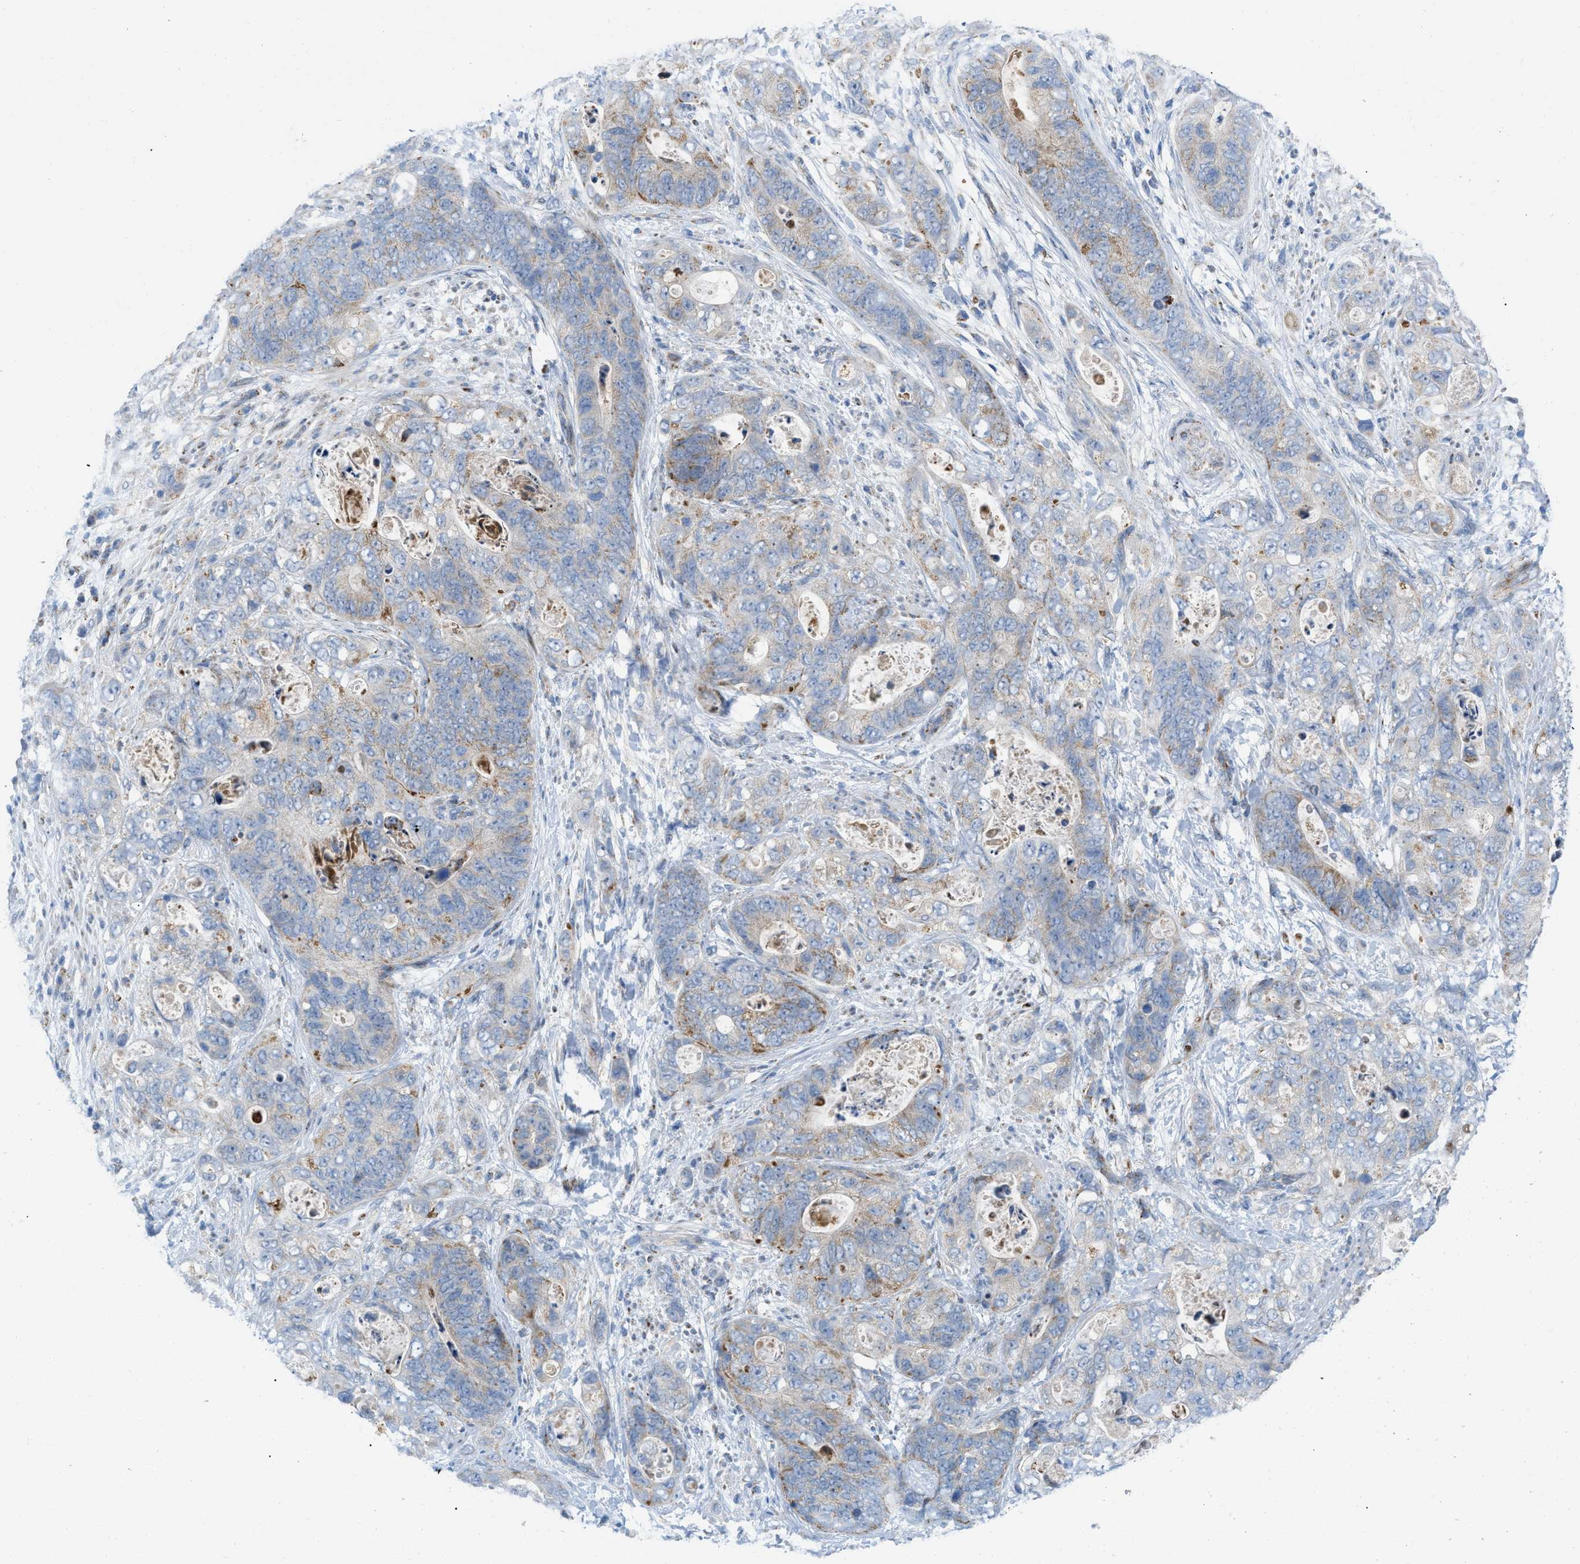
{"staining": {"intensity": "weak", "quantity": "25%-75%", "location": "cytoplasmic/membranous"}, "tissue": "stomach cancer", "cell_type": "Tumor cells", "image_type": "cancer", "snomed": [{"axis": "morphology", "description": "Adenocarcinoma, NOS"}, {"axis": "topography", "description": "Stomach"}], "caption": "Stomach adenocarcinoma was stained to show a protein in brown. There is low levels of weak cytoplasmic/membranous expression in approximately 25%-75% of tumor cells.", "gene": "RBBP9", "patient": {"sex": "female", "age": 89}}